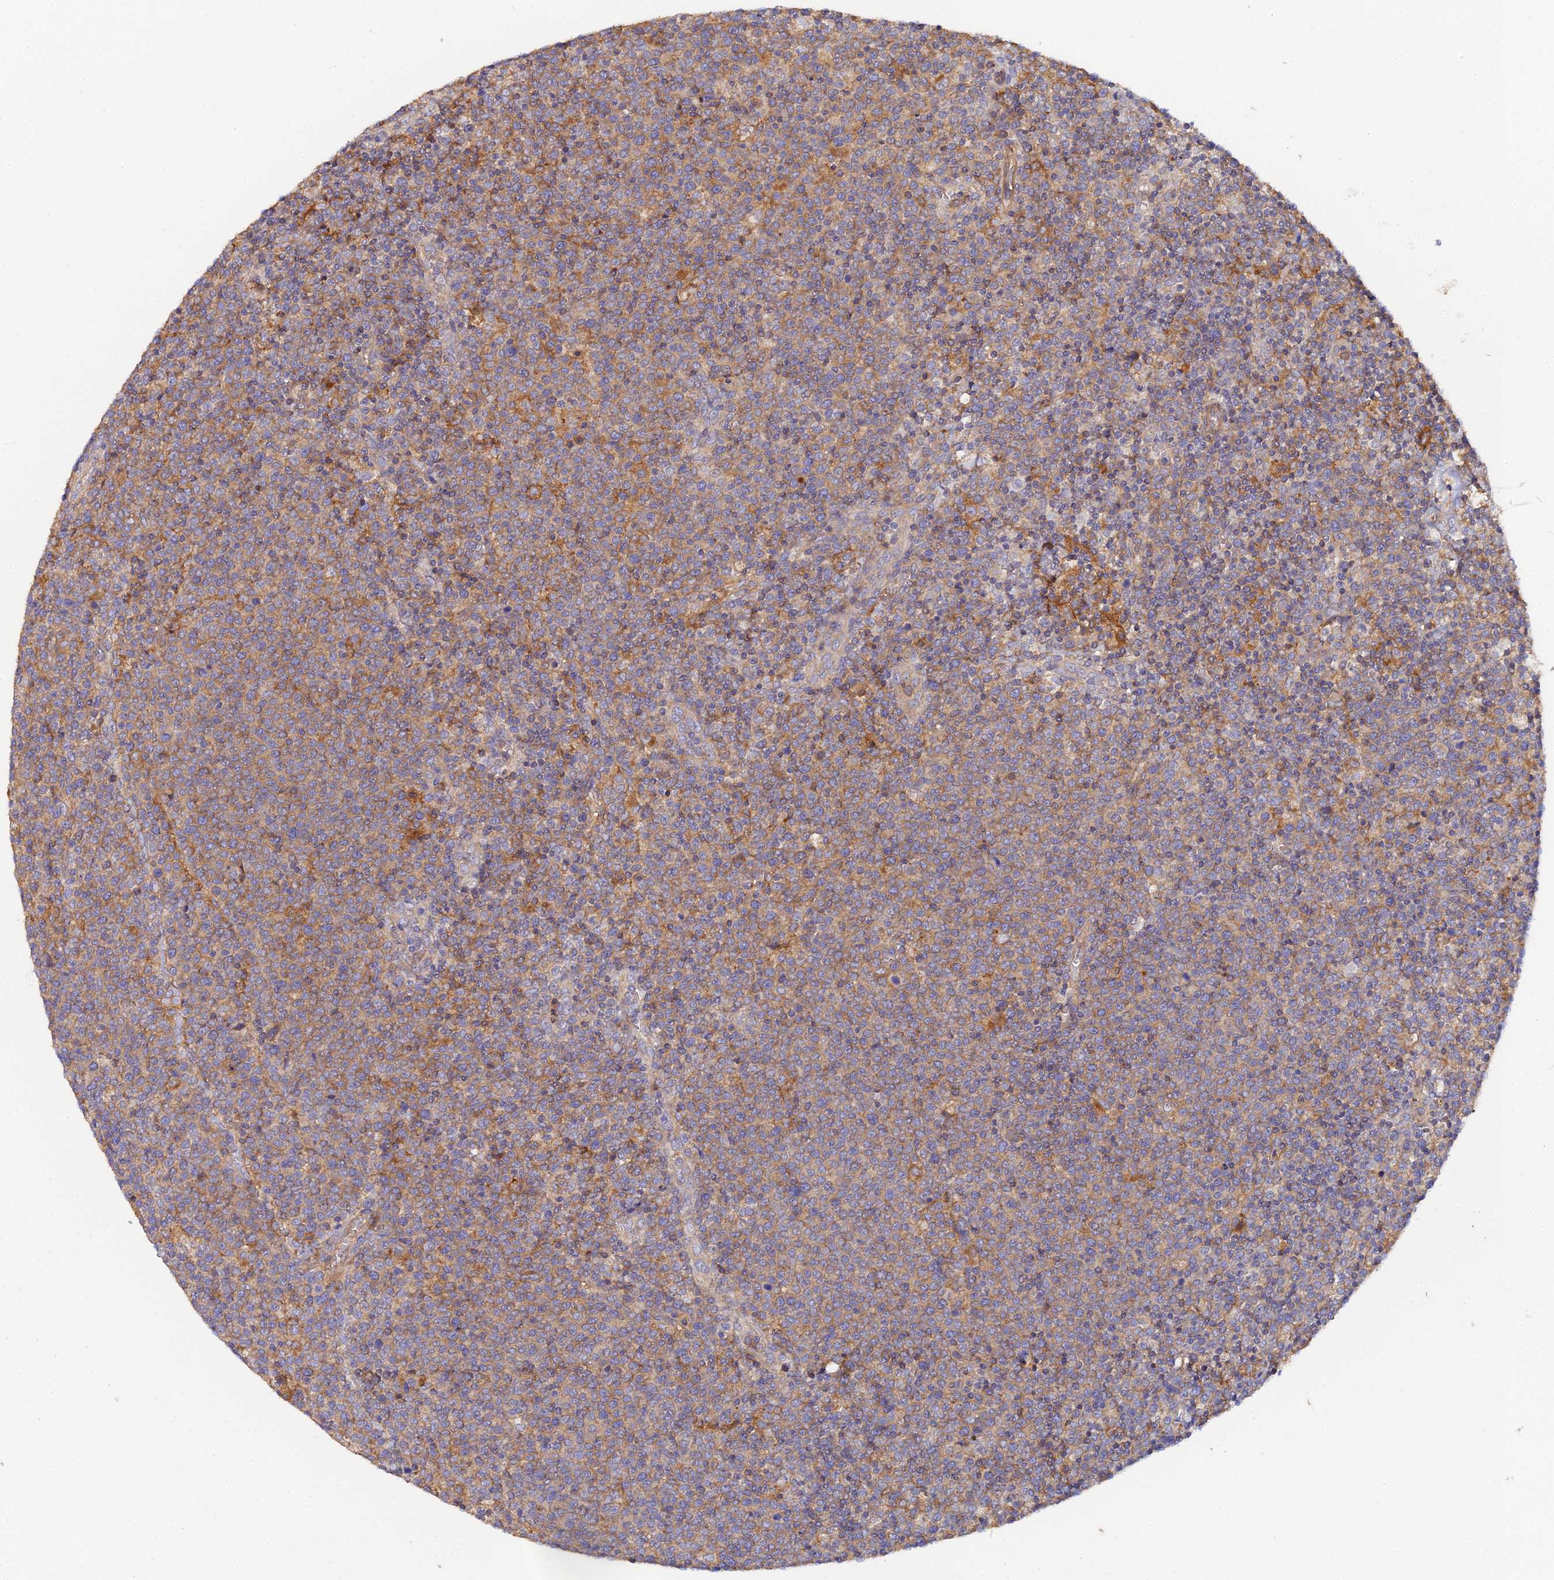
{"staining": {"intensity": "moderate", "quantity": ">75%", "location": "cytoplasmic/membranous"}, "tissue": "lymphoma", "cell_type": "Tumor cells", "image_type": "cancer", "snomed": [{"axis": "morphology", "description": "Malignant lymphoma, non-Hodgkin's type, High grade"}, {"axis": "topography", "description": "Lymph node"}], "caption": "Immunohistochemical staining of human malignant lymphoma, non-Hodgkin's type (high-grade) displays medium levels of moderate cytoplasmic/membranous protein expression in about >75% of tumor cells. (DAB (3,3'-diaminobenzidine) IHC, brown staining for protein, blue staining for nuclei).", "gene": "GNG5B", "patient": {"sex": "male", "age": 61}}